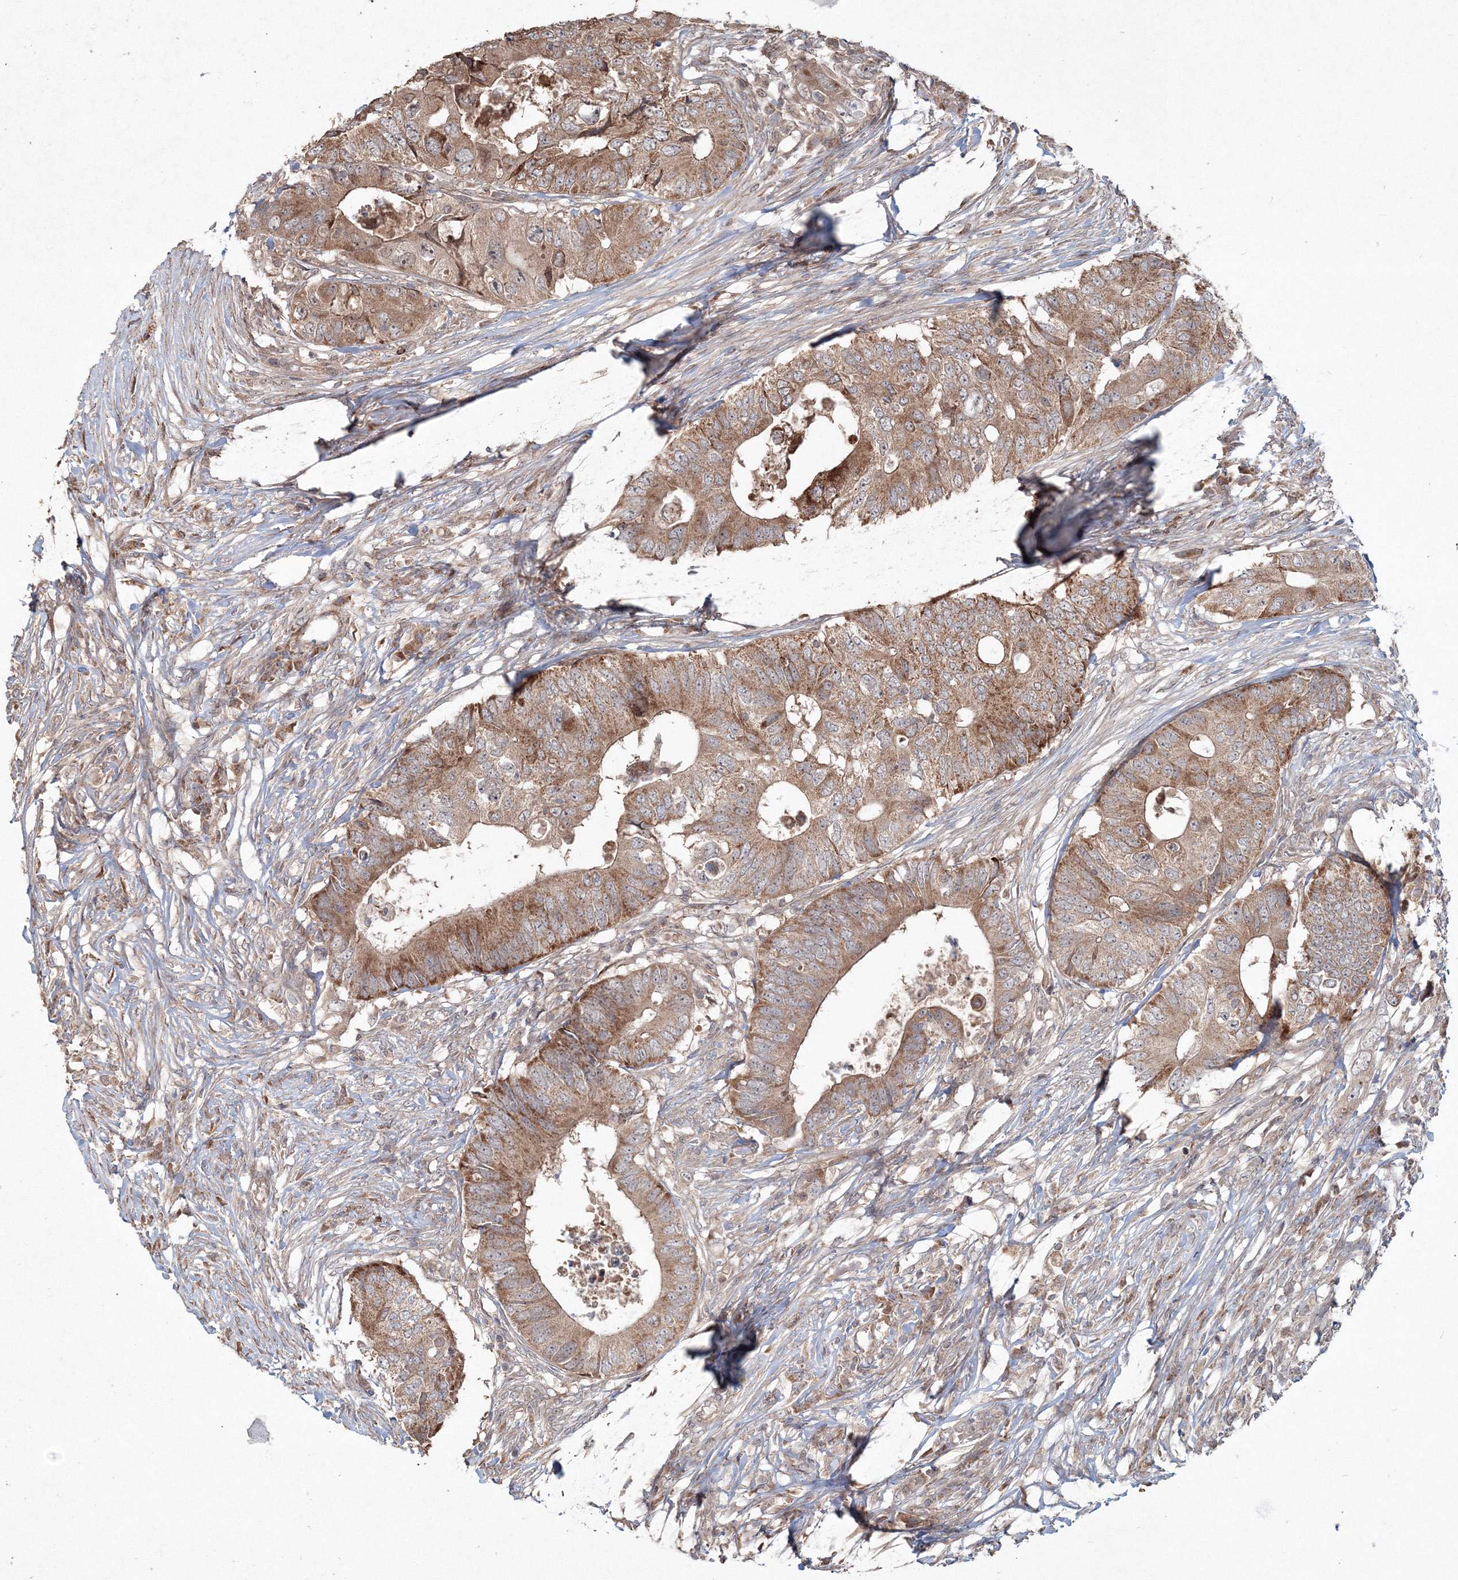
{"staining": {"intensity": "moderate", "quantity": ">75%", "location": "cytoplasmic/membranous"}, "tissue": "colorectal cancer", "cell_type": "Tumor cells", "image_type": "cancer", "snomed": [{"axis": "morphology", "description": "Adenocarcinoma, NOS"}, {"axis": "topography", "description": "Colon"}], "caption": "Approximately >75% of tumor cells in human adenocarcinoma (colorectal) show moderate cytoplasmic/membranous protein expression as visualized by brown immunohistochemical staining.", "gene": "ANAPC16", "patient": {"sex": "male", "age": 71}}